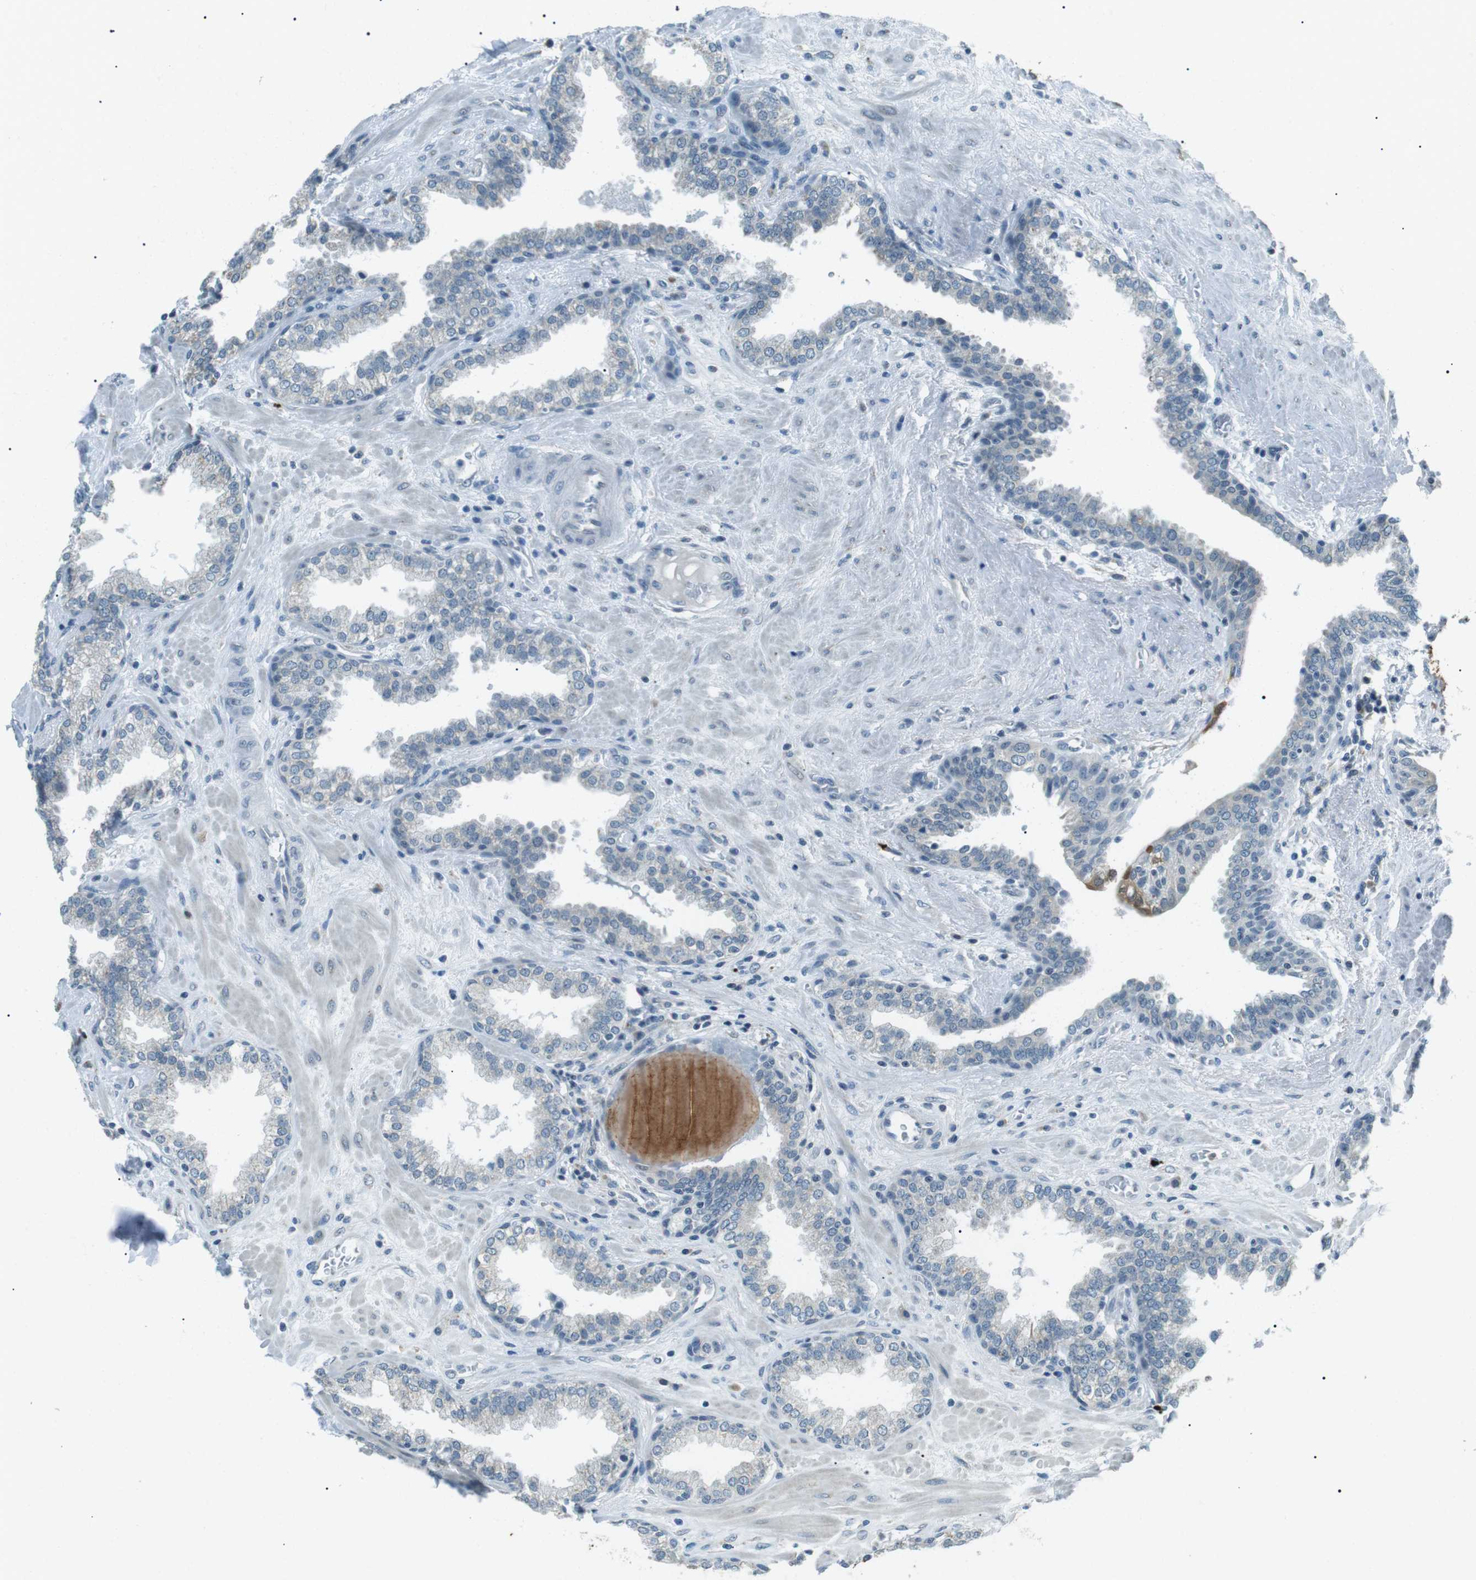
{"staining": {"intensity": "negative", "quantity": "none", "location": "none"}, "tissue": "prostate", "cell_type": "Glandular cells", "image_type": "normal", "snomed": [{"axis": "morphology", "description": "Normal tissue, NOS"}, {"axis": "topography", "description": "Prostate"}], "caption": "Immunohistochemical staining of benign prostate exhibits no significant positivity in glandular cells.", "gene": "ENSG00000289724", "patient": {"sex": "male", "age": 51}}